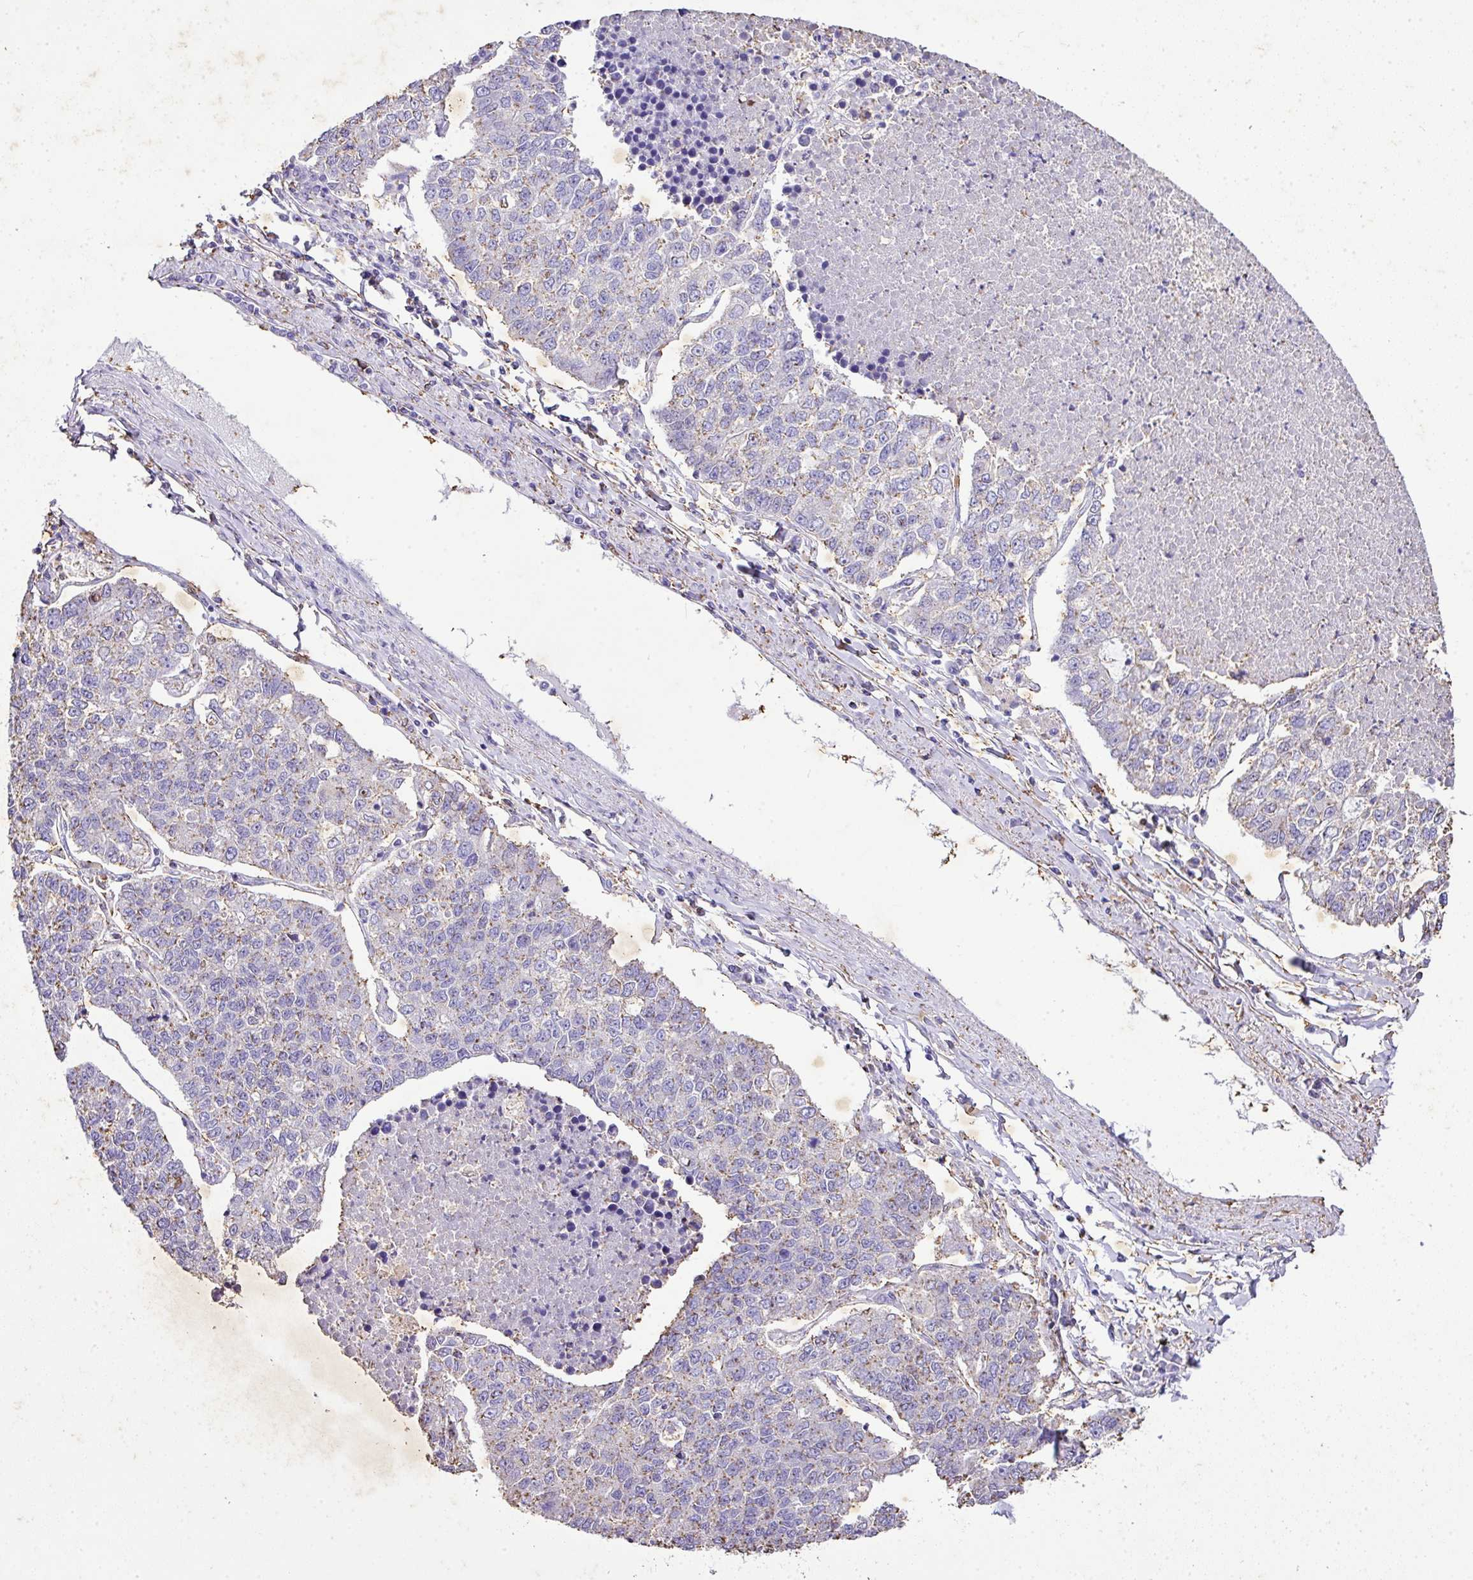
{"staining": {"intensity": "weak", "quantity": "<25%", "location": "cytoplasmic/membranous"}, "tissue": "lung cancer", "cell_type": "Tumor cells", "image_type": "cancer", "snomed": [{"axis": "morphology", "description": "Adenocarcinoma, NOS"}, {"axis": "topography", "description": "Lung"}], "caption": "DAB (3,3'-diaminobenzidine) immunohistochemical staining of lung adenocarcinoma reveals no significant positivity in tumor cells.", "gene": "KCNJ11", "patient": {"sex": "male", "age": 49}}